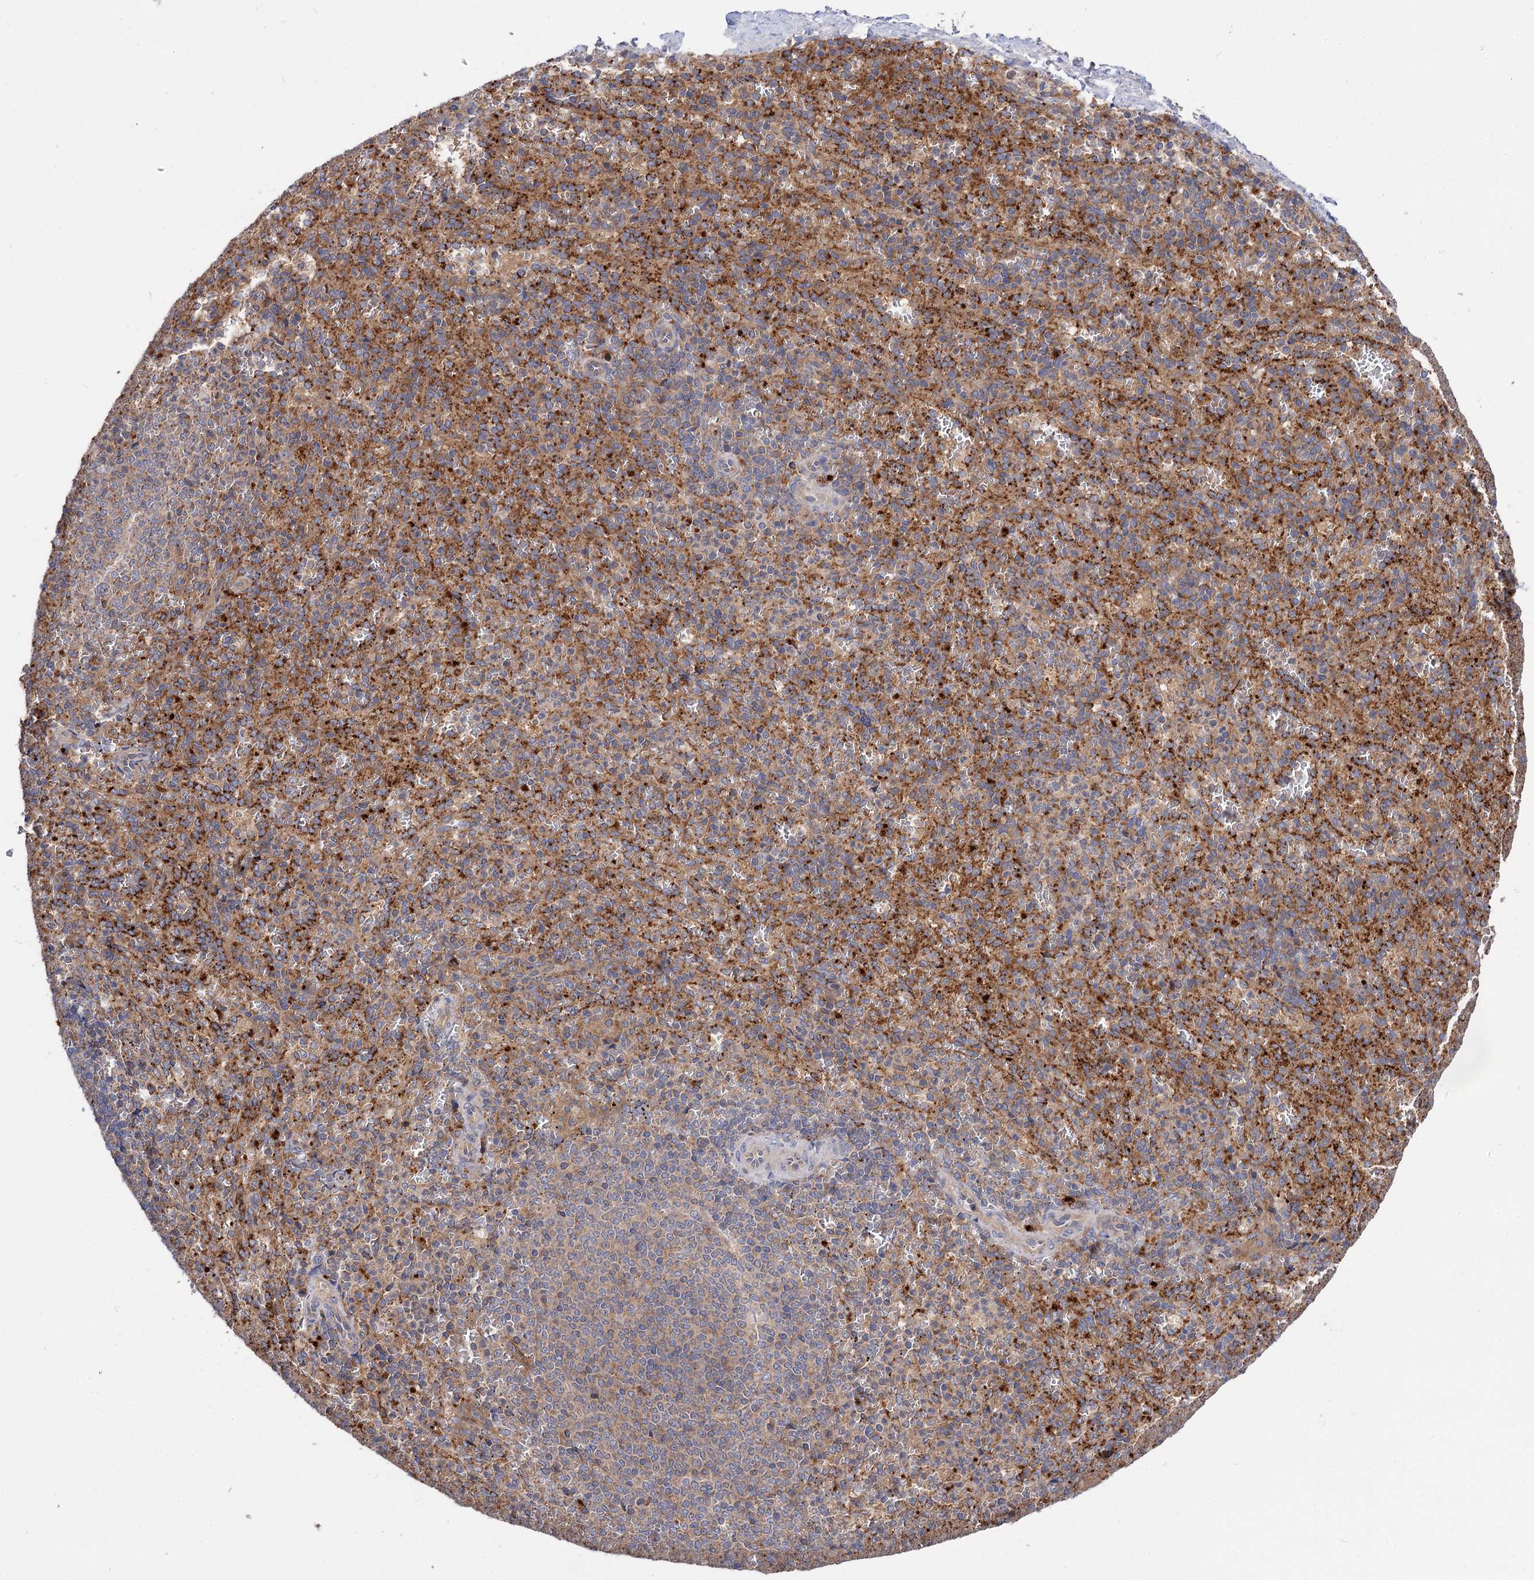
{"staining": {"intensity": "moderate", "quantity": "<25%", "location": "cytoplasmic/membranous"}, "tissue": "spleen", "cell_type": "Cells in red pulp", "image_type": "normal", "snomed": [{"axis": "morphology", "description": "Normal tissue, NOS"}, {"axis": "topography", "description": "Spleen"}], "caption": "A histopathology image of spleen stained for a protein reveals moderate cytoplasmic/membranous brown staining in cells in red pulp.", "gene": "PATL1", "patient": {"sex": "female", "age": 21}}